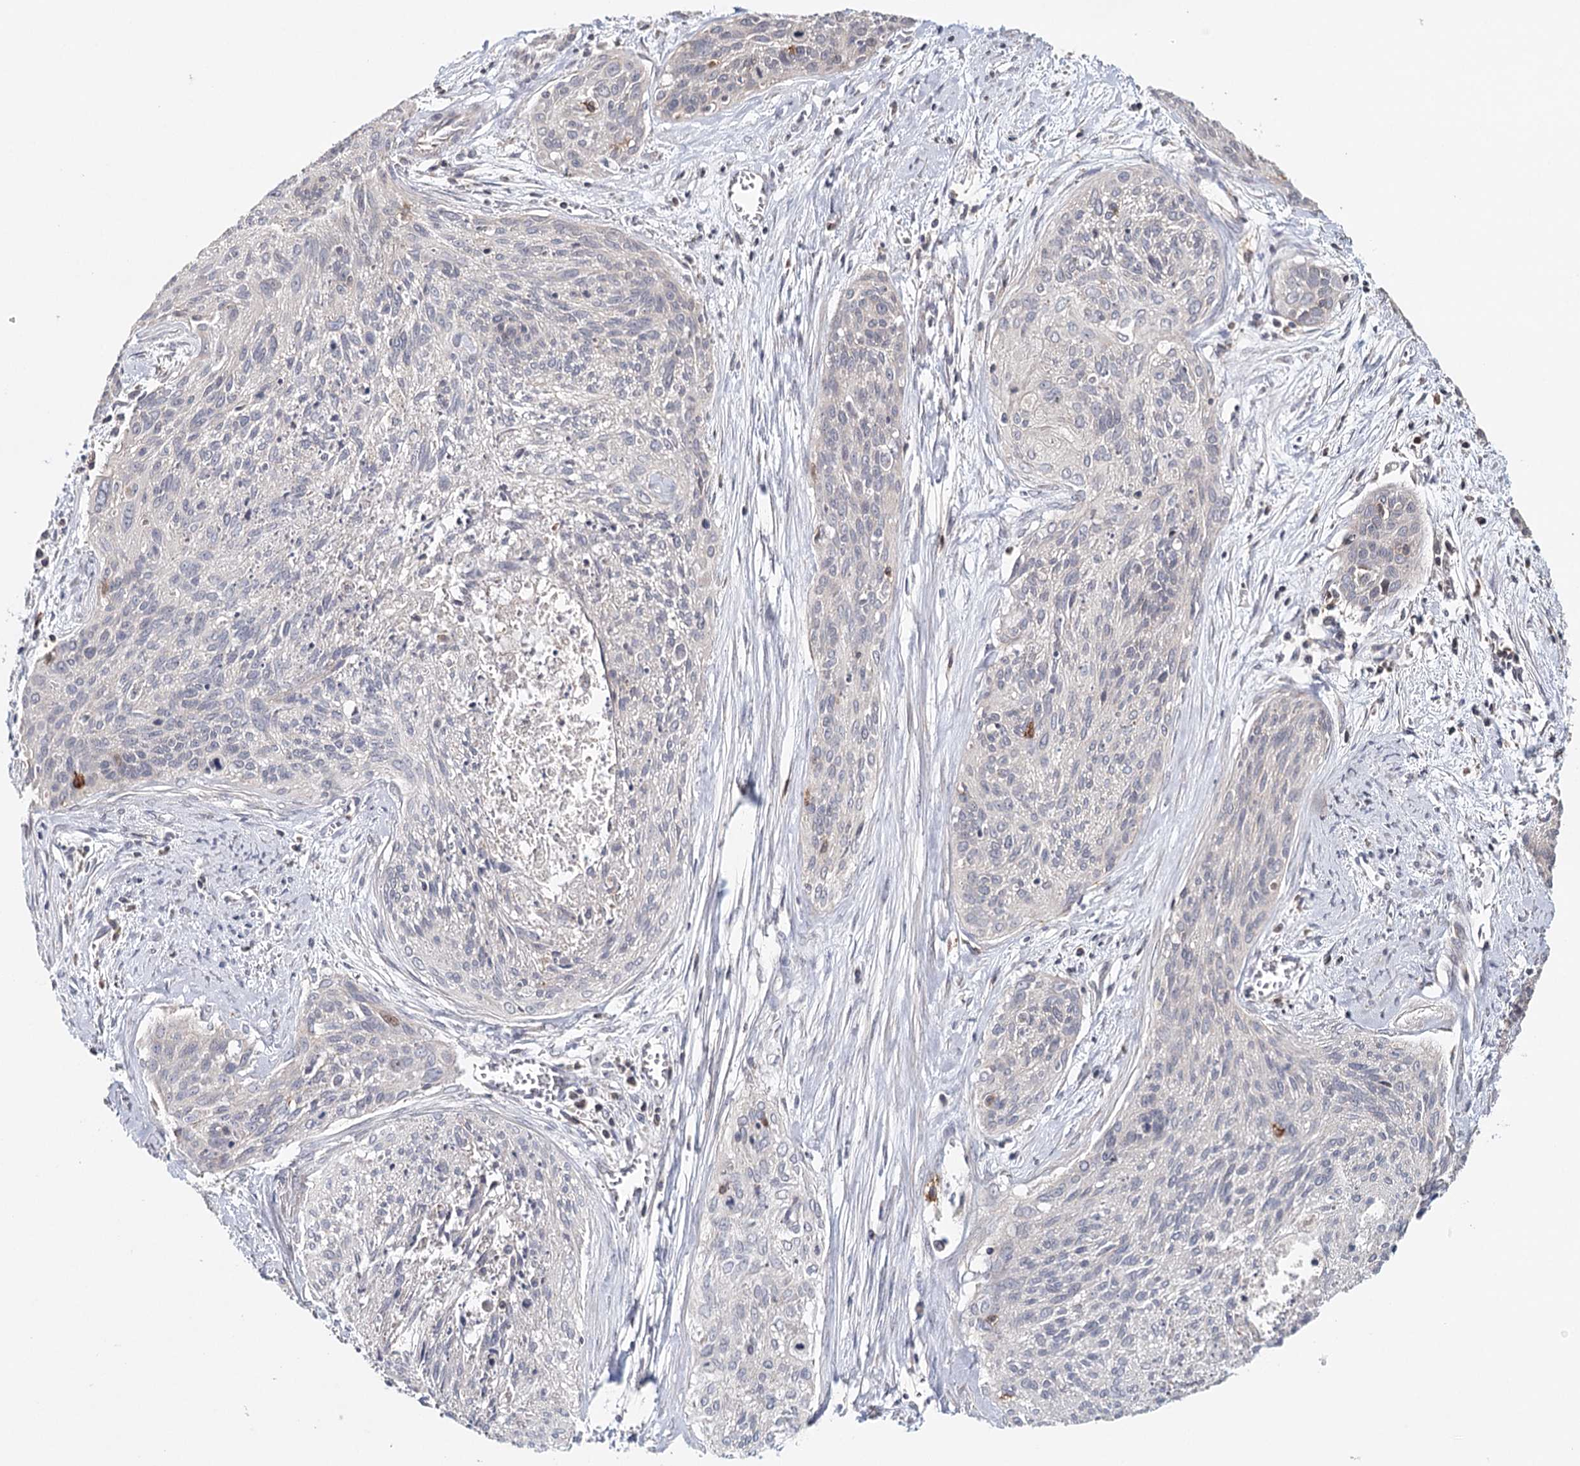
{"staining": {"intensity": "negative", "quantity": "none", "location": "none"}, "tissue": "cervical cancer", "cell_type": "Tumor cells", "image_type": "cancer", "snomed": [{"axis": "morphology", "description": "Squamous cell carcinoma, NOS"}, {"axis": "topography", "description": "Cervix"}], "caption": "This is a histopathology image of IHC staining of squamous cell carcinoma (cervical), which shows no positivity in tumor cells. (DAB immunohistochemistry with hematoxylin counter stain).", "gene": "ICOS", "patient": {"sex": "female", "age": 55}}